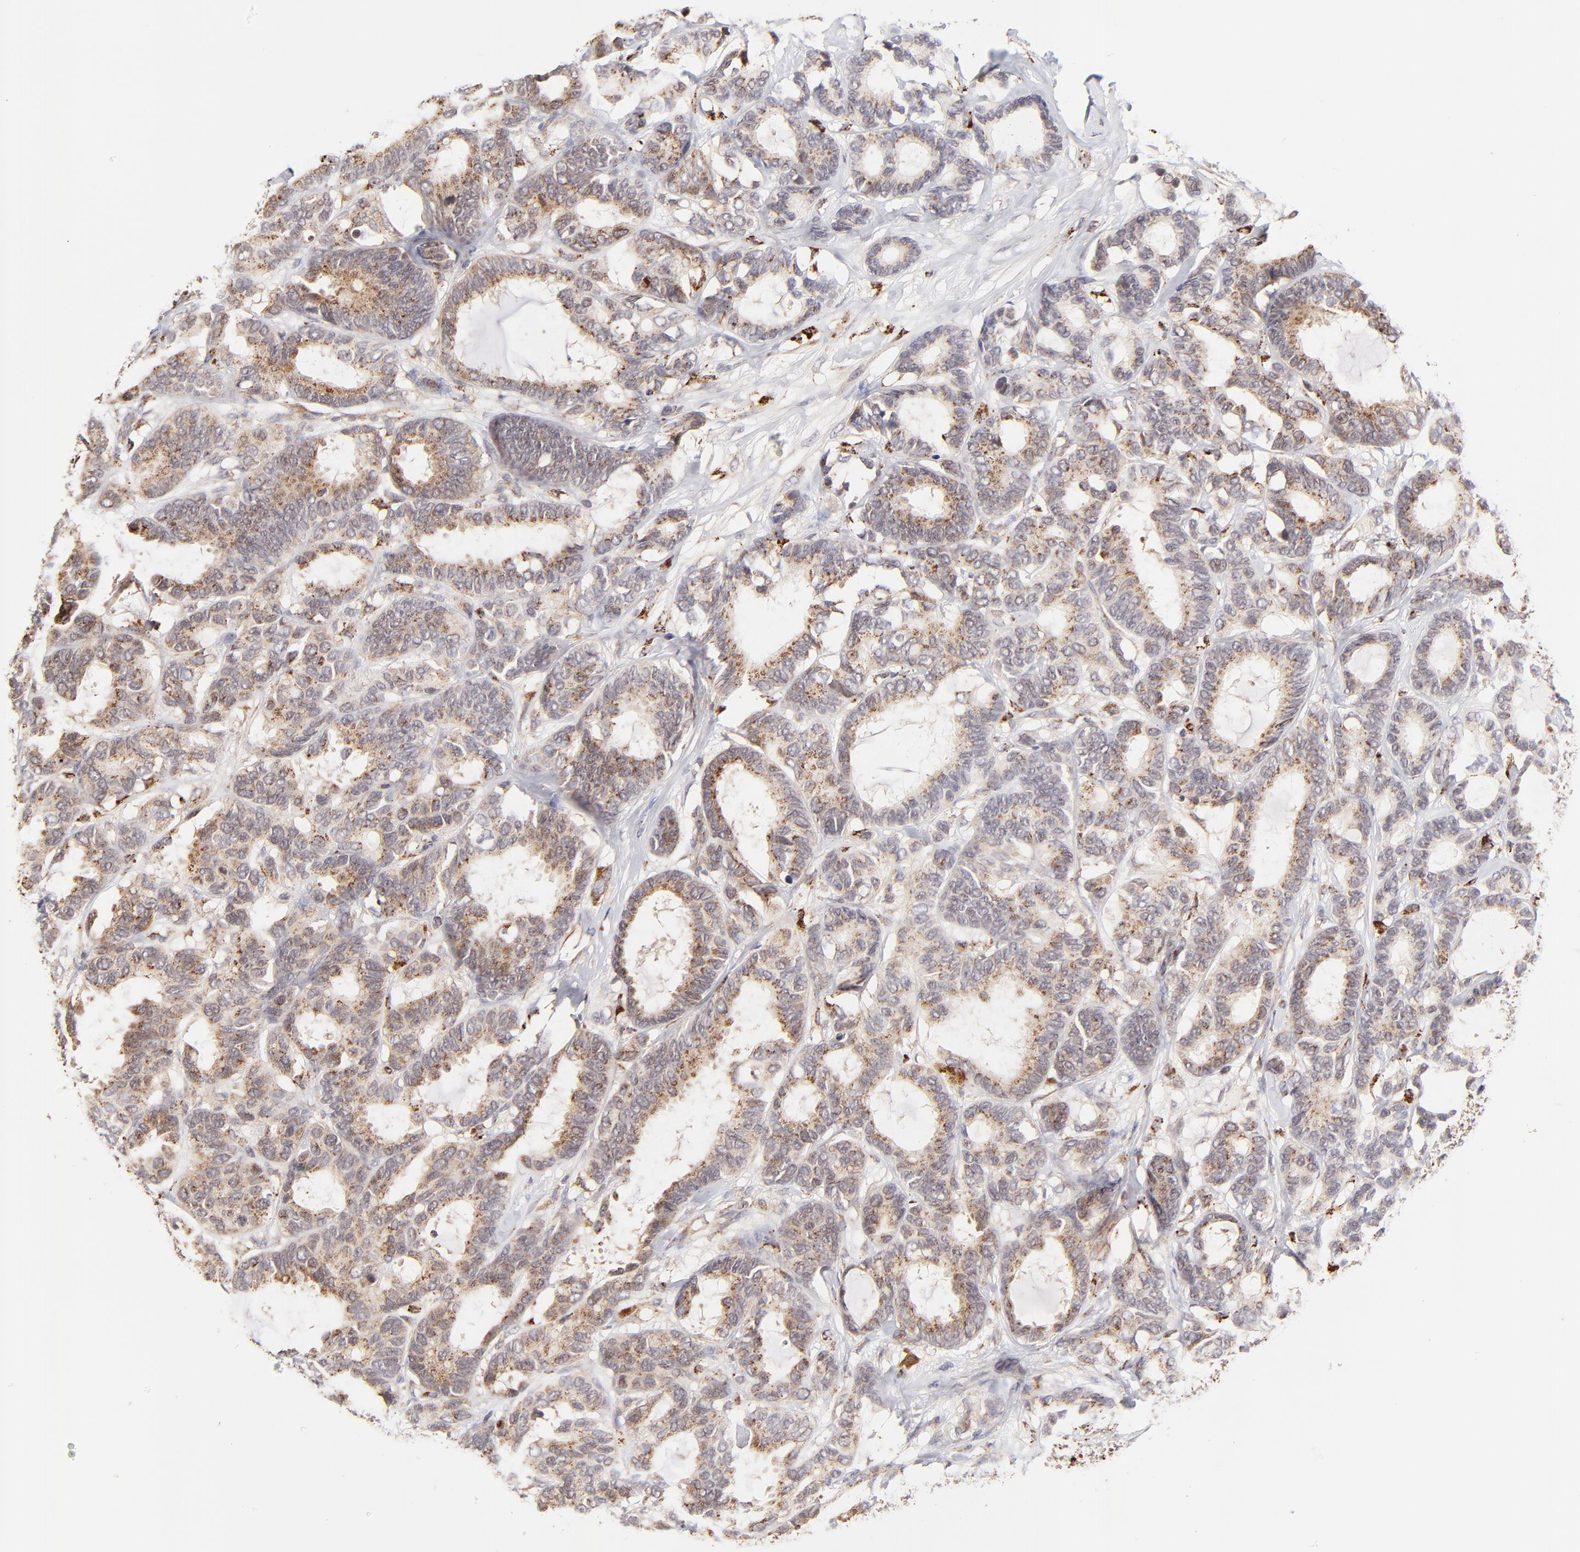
{"staining": {"intensity": "weak", "quantity": ">75%", "location": "cytoplasmic/membranous"}, "tissue": "breast cancer", "cell_type": "Tumor cells", "image_type": "cancer", "snomed": [{"axis": "morphology", "description": "Duct carcinoma"}, {"axis": "topography", "description": "Breast"}], "caption": "Immunohistochemical staining of invasive ductal carcinoma (breast) exhibits low levels of weak cytoplasmic/membranous protein positivity in approximately >75% of tumor cells.", "gene": "MAP2K7", "patient": {"sex": "female", "age": 87}}